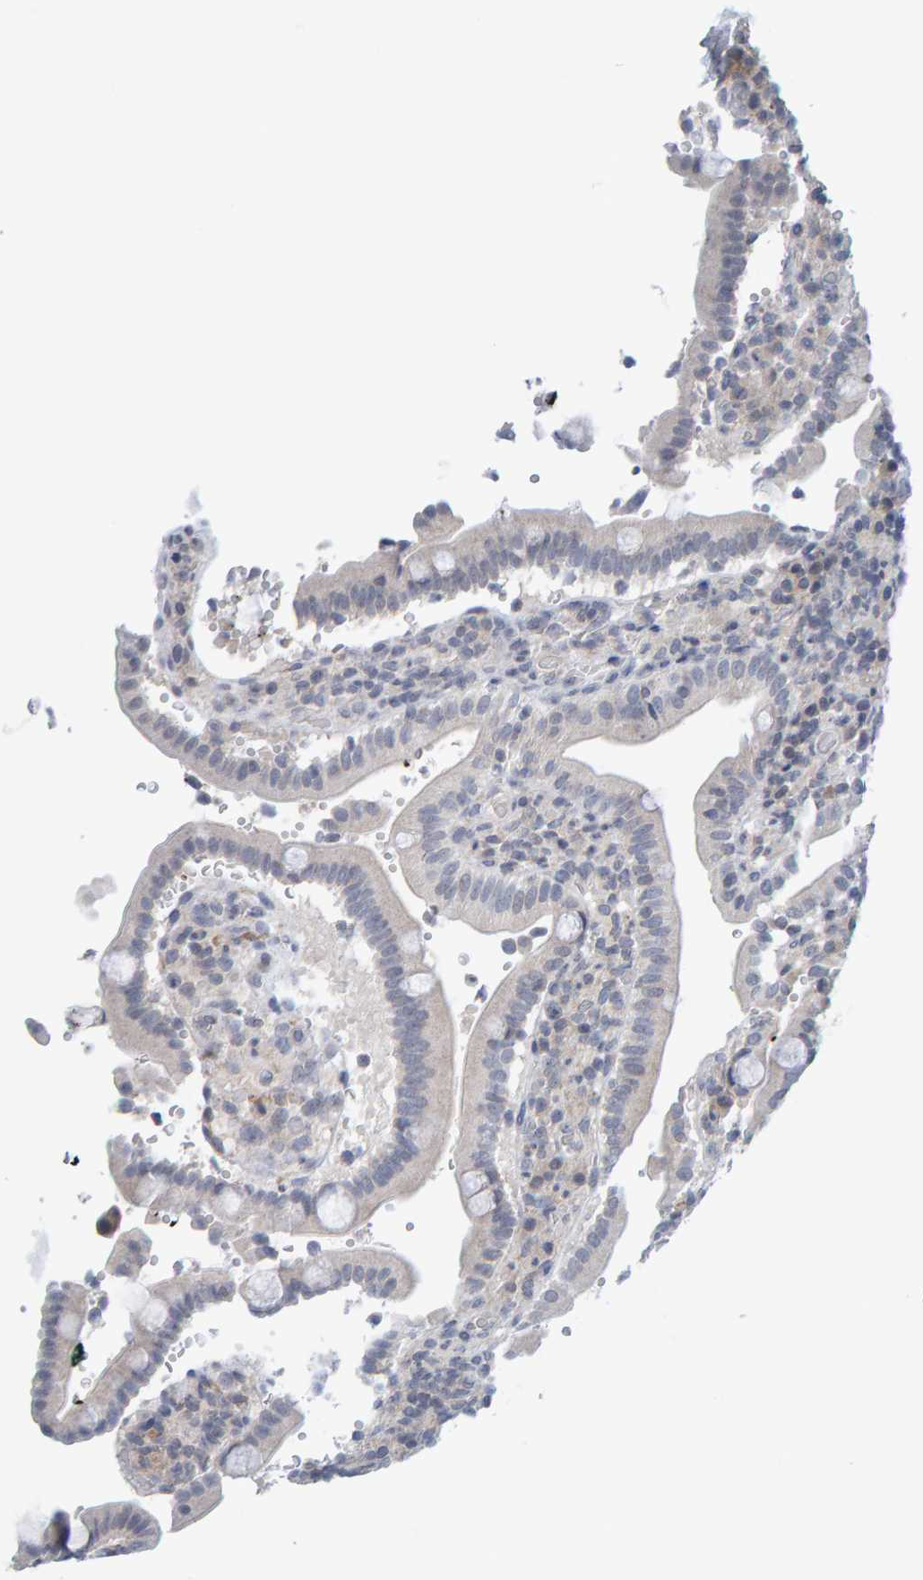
{"staining": {"intensity": "negative", "quantity": "none", "location": "none"}, "tissue": "duodenum", "cell_type": "Glandular cells", "image_type": "normal", "snomed": [{"axis": "morphology", "description": "Normal tissue, NOS"}, {"axis": "topography", "description": "Small intestine, NOS"}], "caption": "Normal duodenum was stained to show a protein in brown. There is no significant staining in glandular cells. (IHC, brightfield microscopy, high magnification).", "gene": "CDH2", "patient": {"sex": "female", "age": 71}}